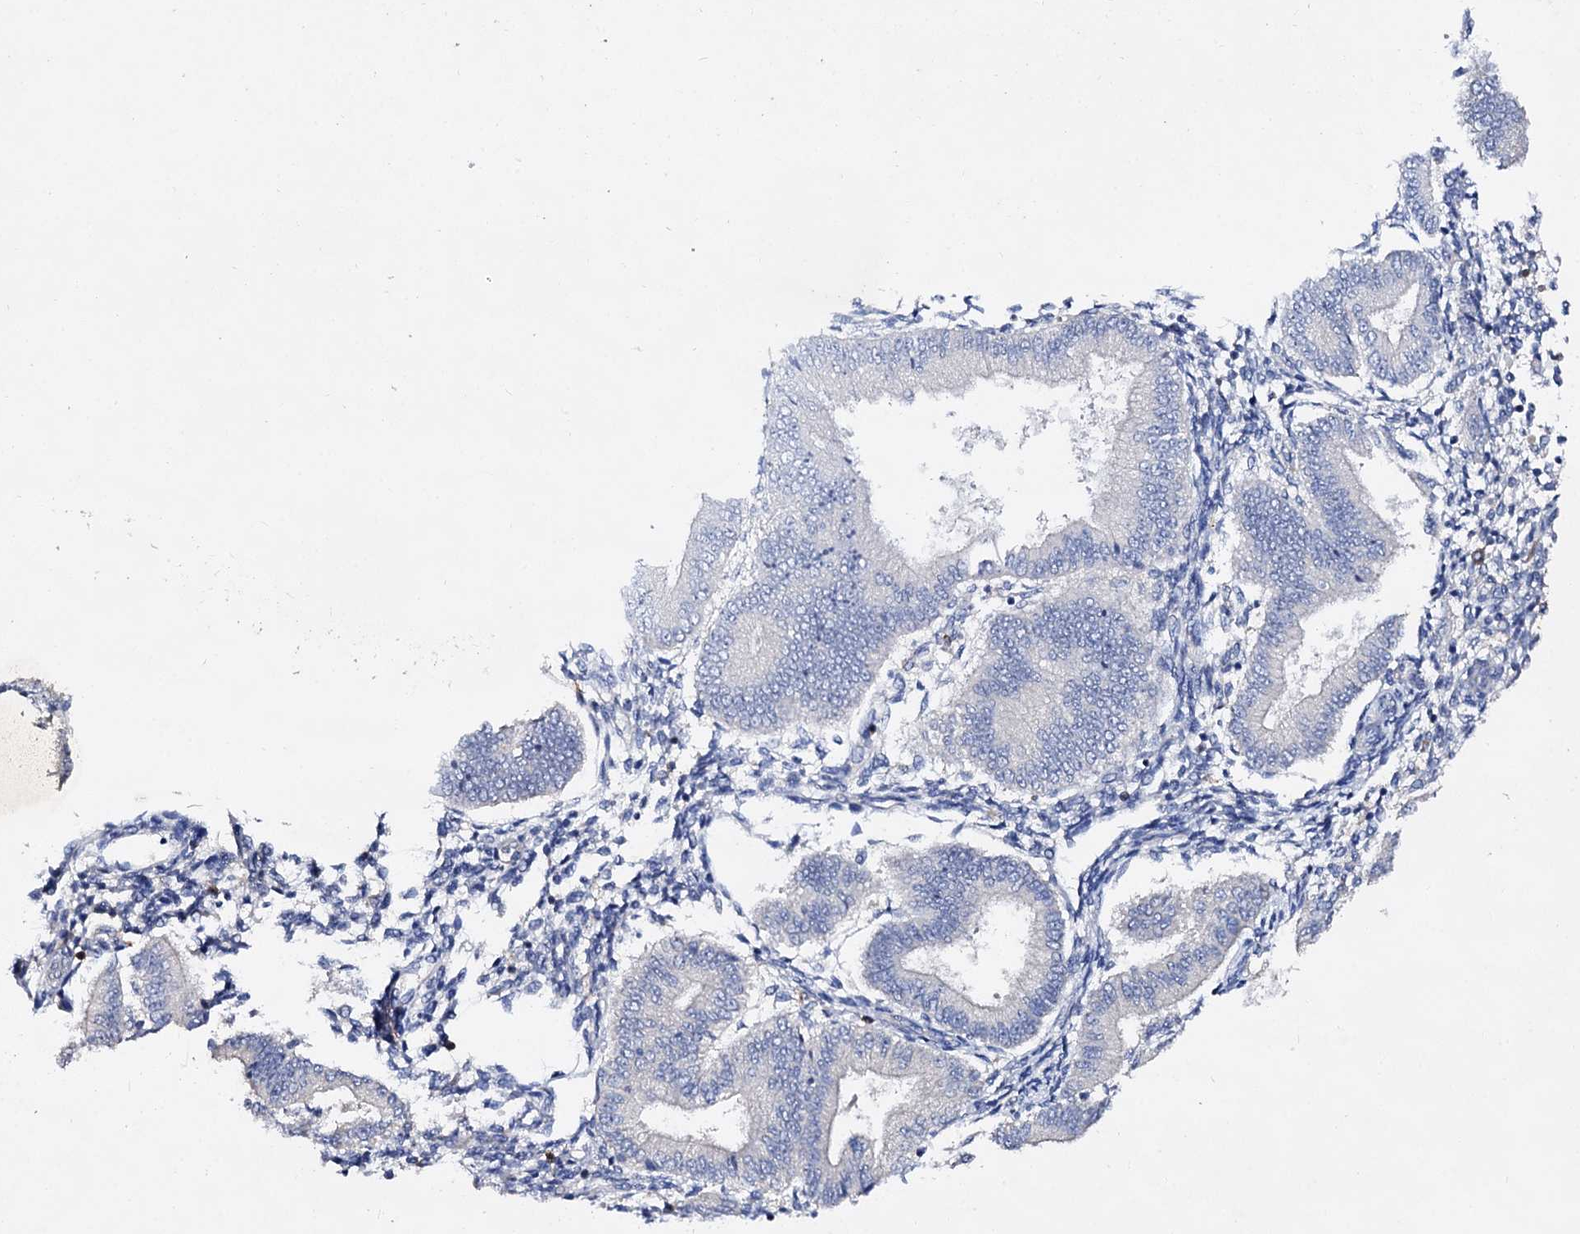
{"staining": {"intensity": "negative", "quantity": "none", "location": "none"}, "tissue": "endometrium", "cell_type": "Cells in endometrial stroma", "image_type": "normal", "snomed": [{"axis": "morphology", "description": "Normal tissue, NOS"}, {"axis": "topography", "description": "Endometrium"}], "caption": "Human endometrium stained for a protein using immunohistochemistry shows no positivity in cells in endometrial stroma.", "gene": "HVCN1", "patient": {"sex": "female", "age": 39}}